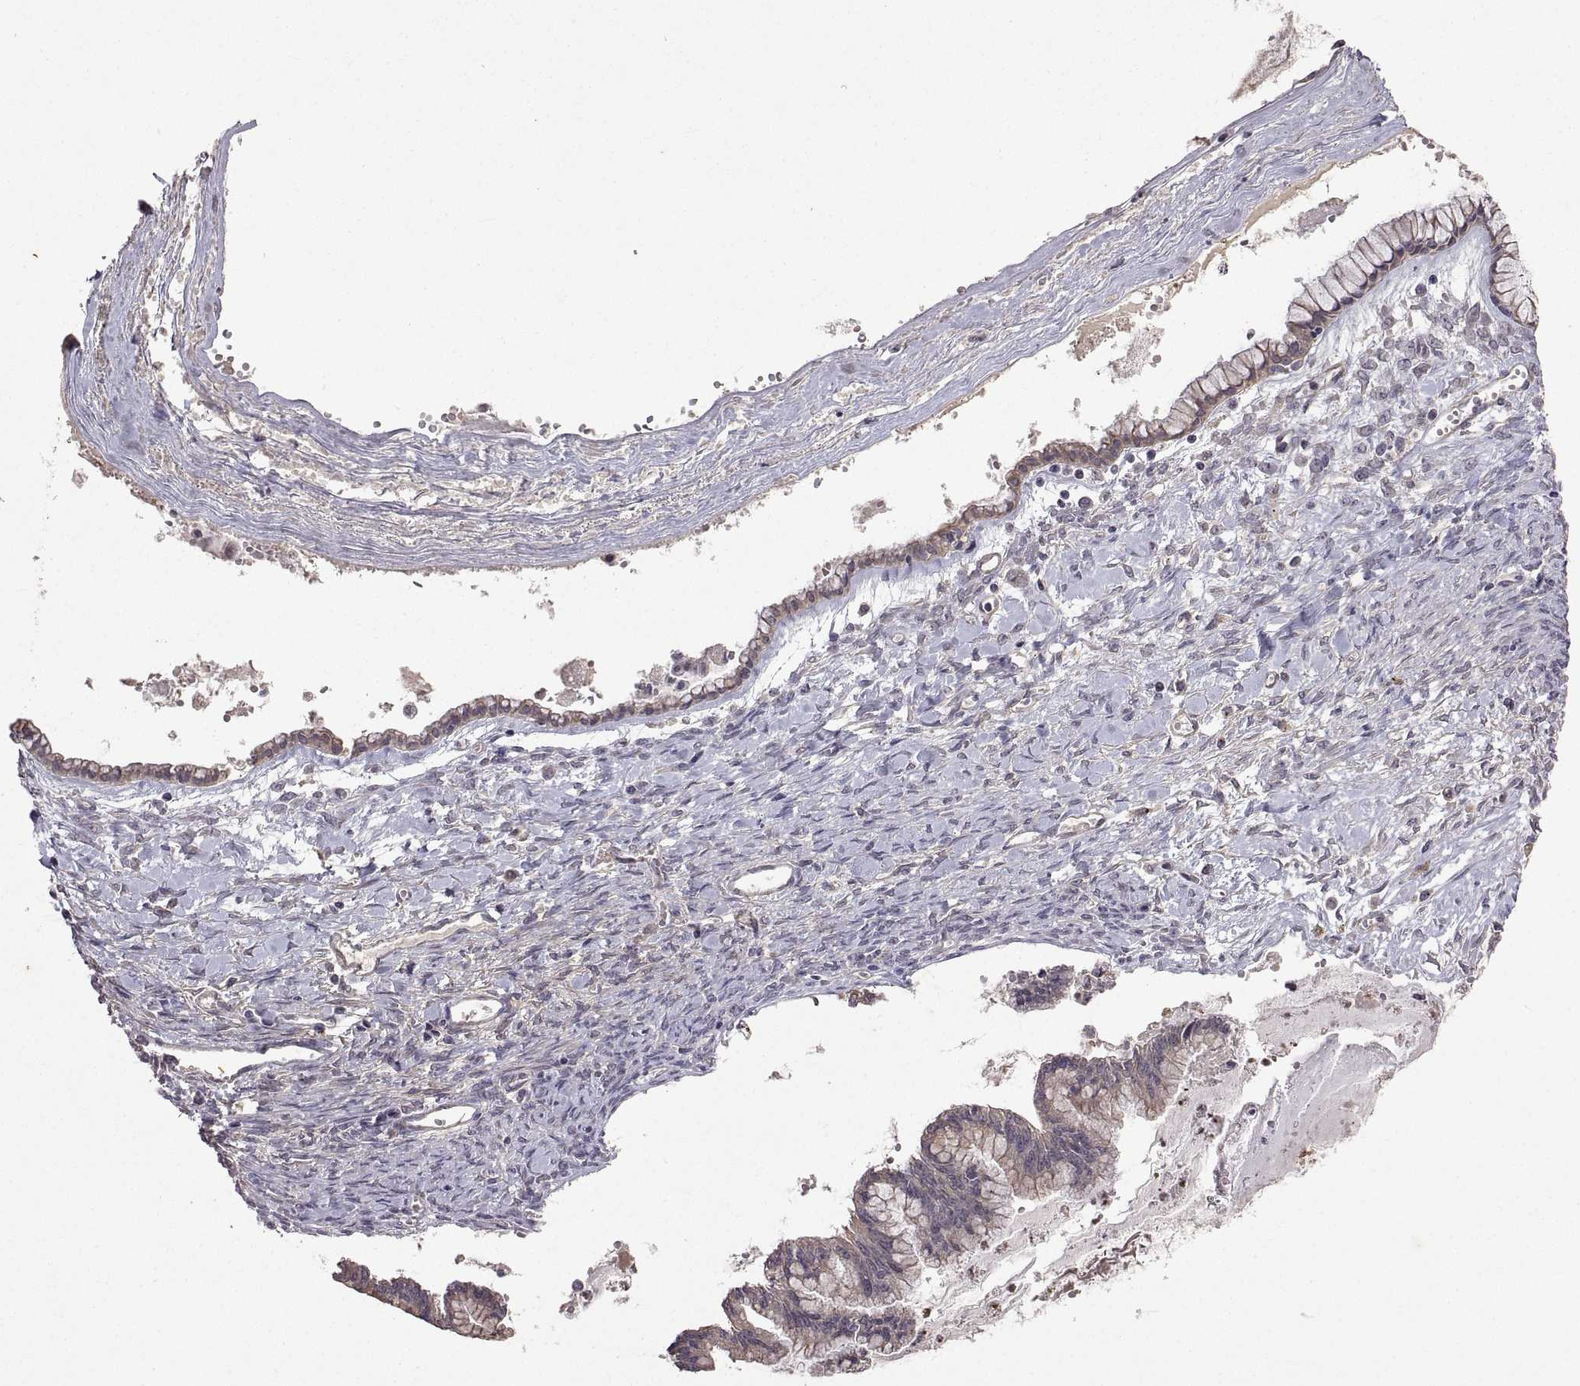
{"staining": {"intensity": "negative", "quantity": "none", "location": "none"}, "tissue": "ovarian cancer", "cell_type": "Tumor cells", "image_type": "cancer", "snomed": [{"axis": "morphology", "description": "Cystadenocarcinoma, mucinous, NOS"}, {"axis": "topography", "description": "Ovary"}], "caption": "Tumor cells show no significant protein positivity in mucinous cystadenocarcinoma (ovarian).", "gene": "LAMA1", "patient": {"sex": "female", "age": 67}}